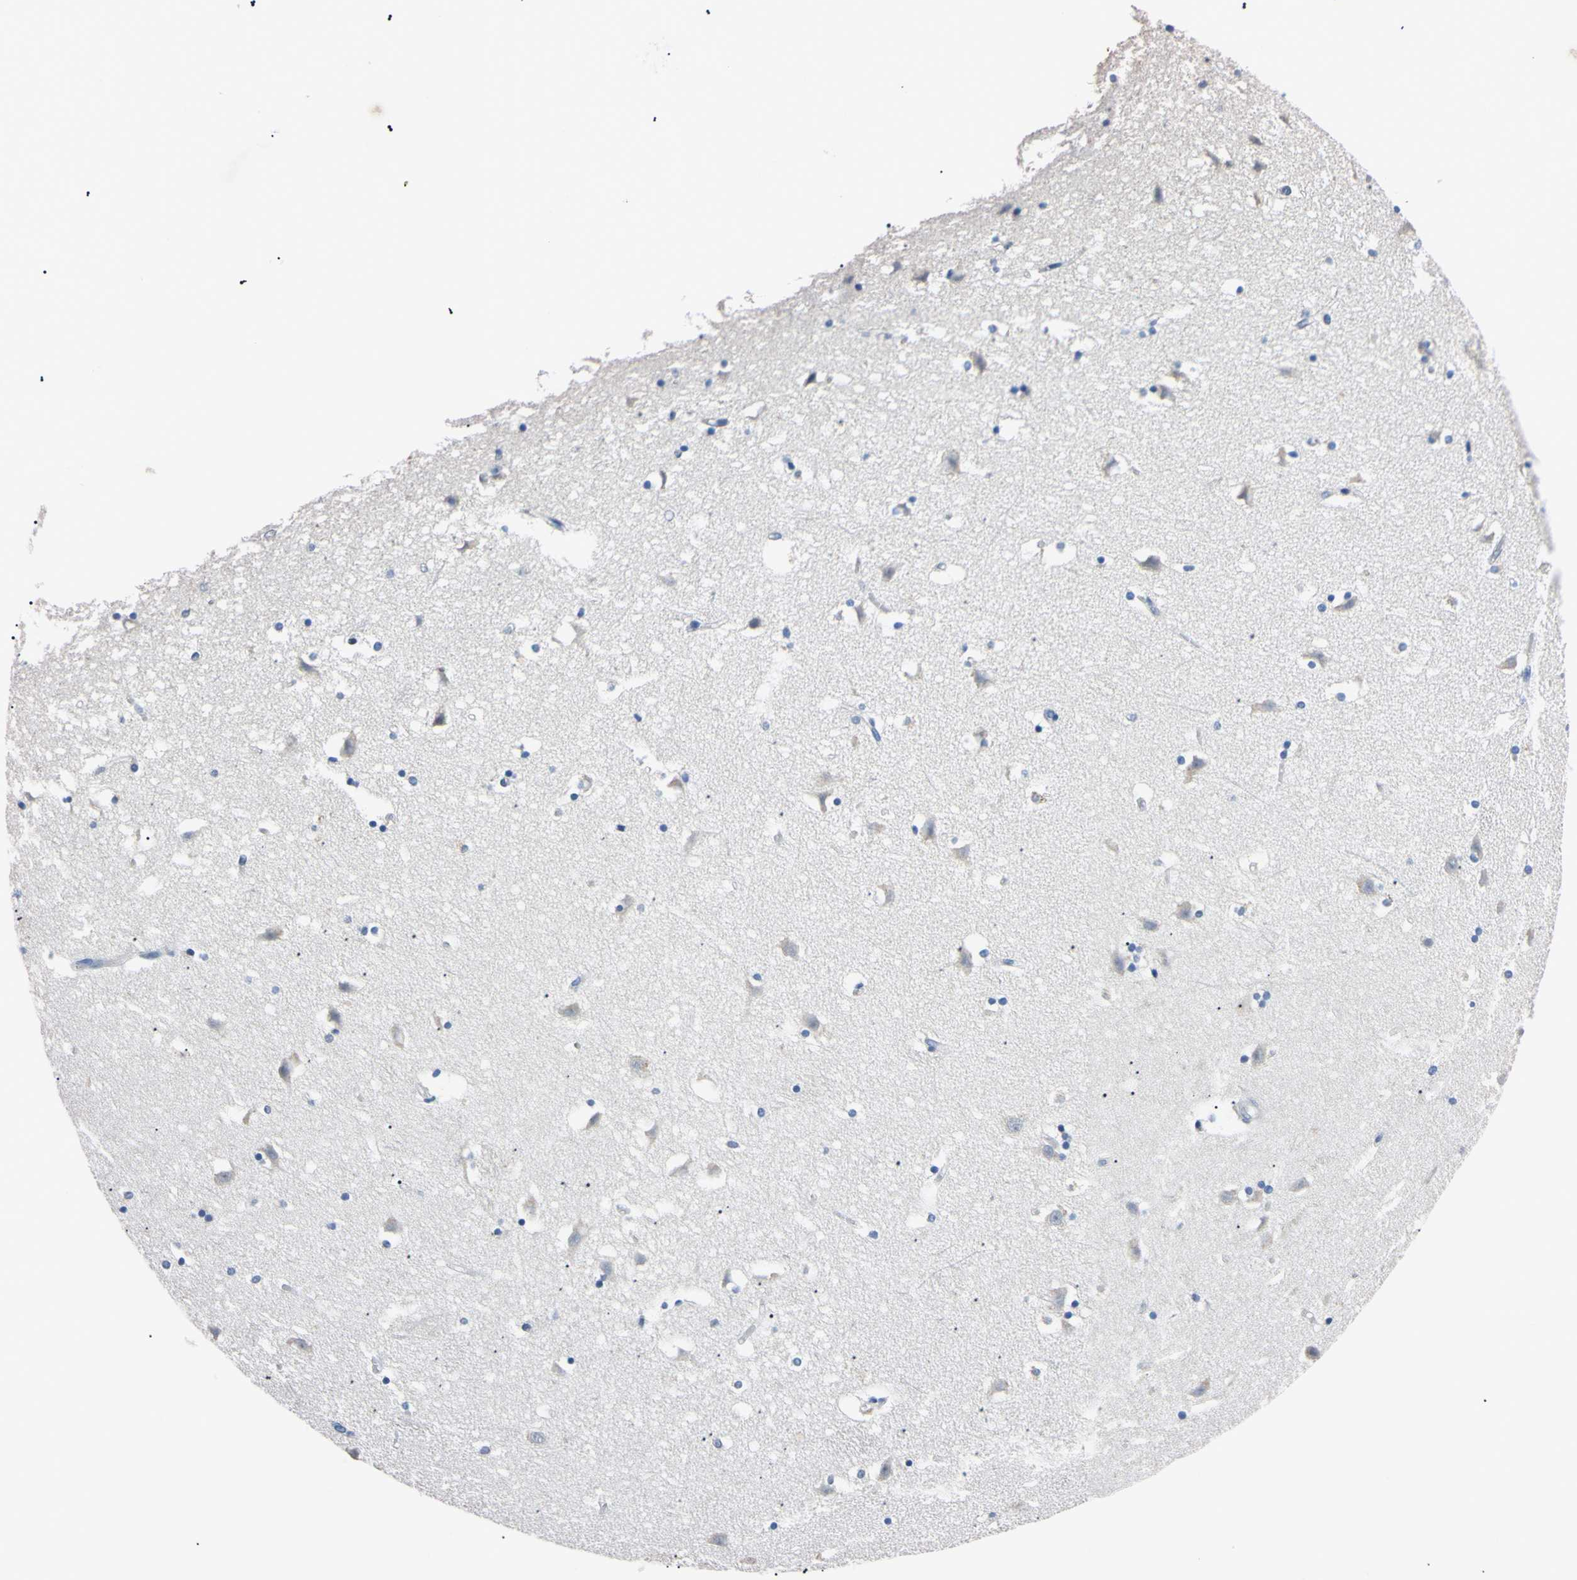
{"staining": {"intensity": "negative", "quantity": "none", "location": "none"}, "tissue": "caudate", "cell_type": "Glial cells", "image_type": "normal", "snomed": [{"axis": "morphology", "description": "Normal tissue, NOS"}, {"axis": "topography", "description": "Lateral ventricle wall"}], "caption": "Photomicrograph shows no protein positivity in glial cells of unremarkable caudate.", "gene": "PNKD", "patient": {"sex": "male", "age": 45}}